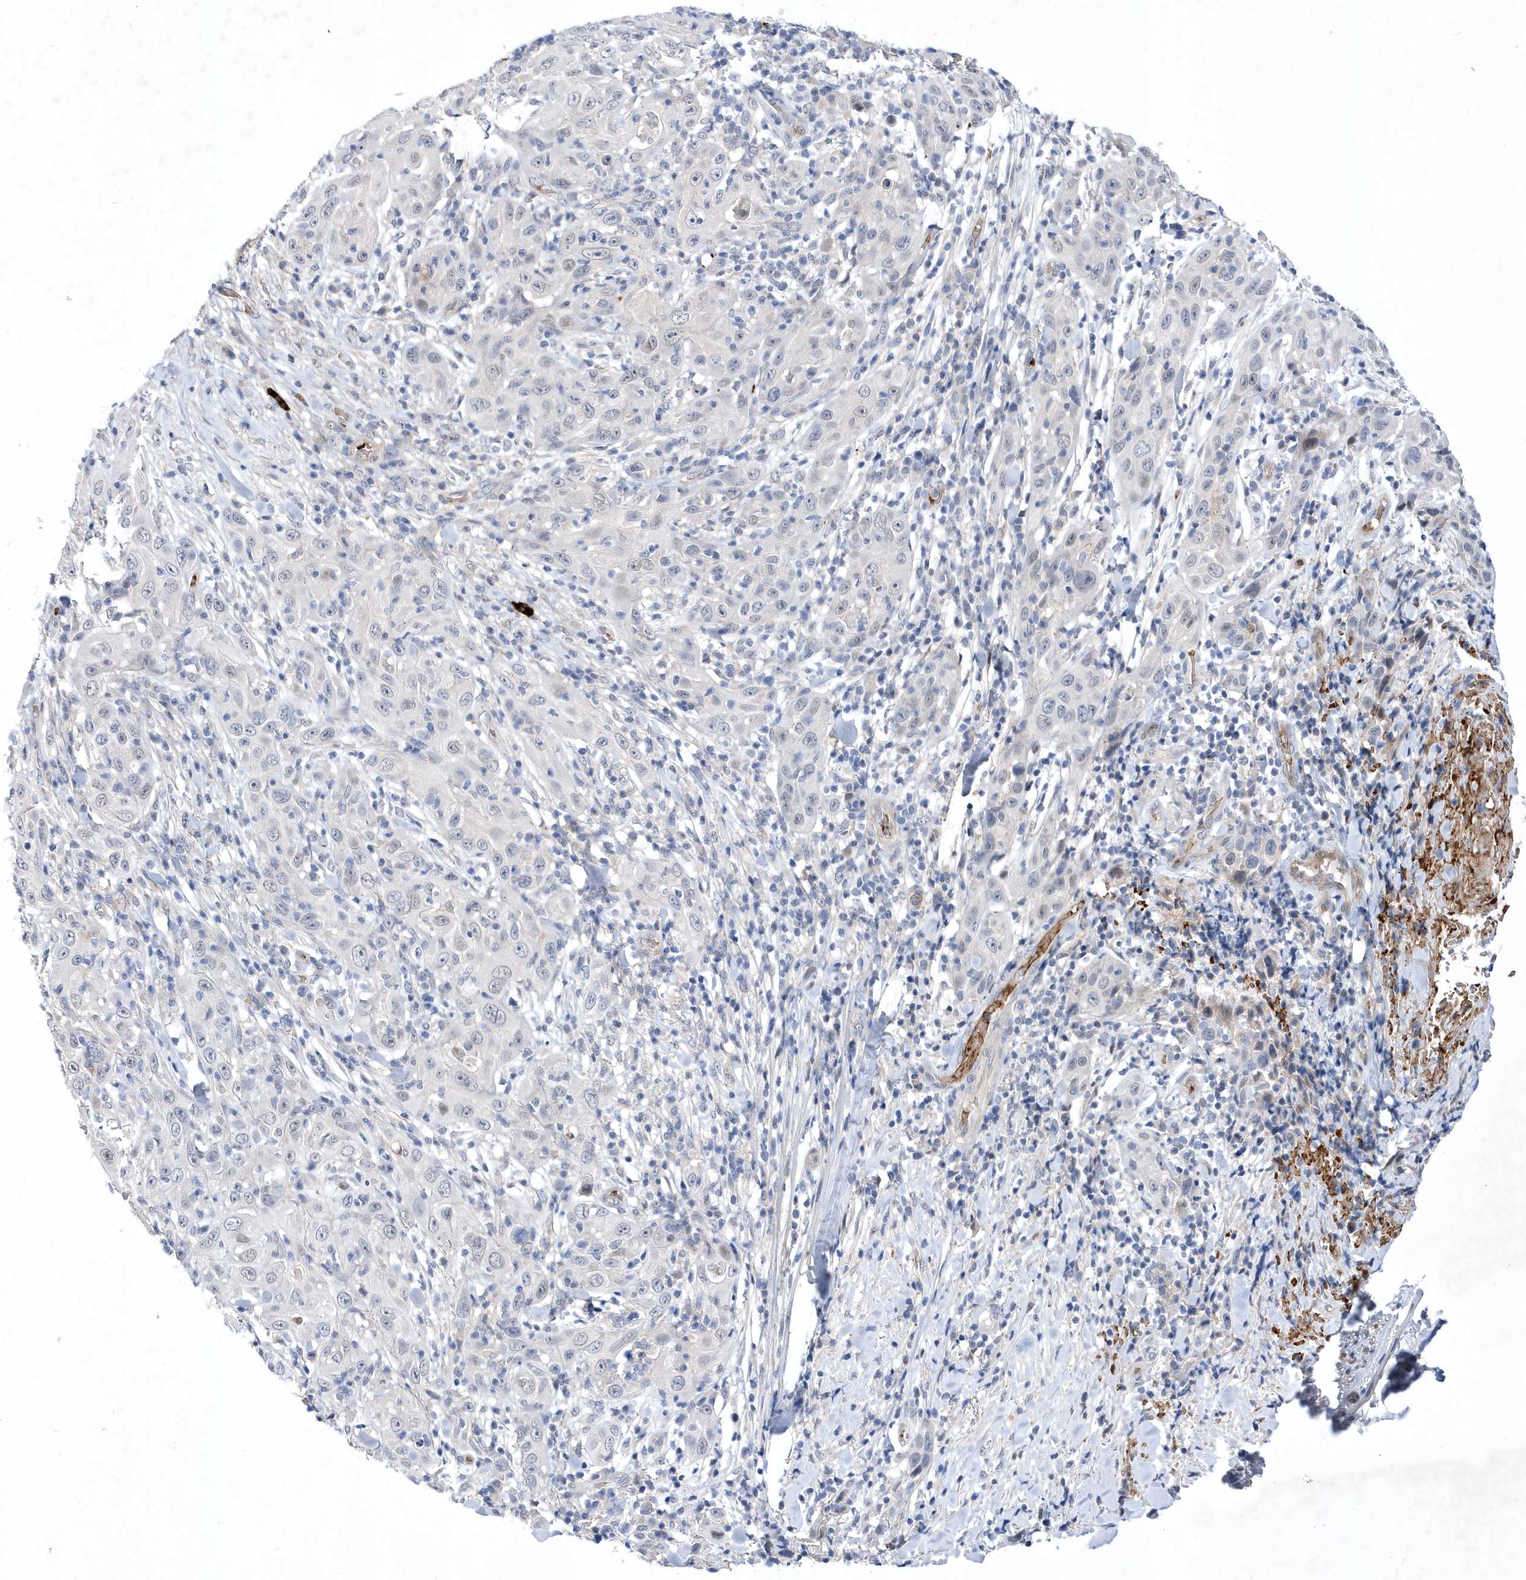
{"staining": {"intensity": "negative", "quantity": "none", "location": "none"}, "tissue": "skin cancer", "cell_type": "Tumor cells", "image_type": "cancer", "snomed": [{"axis": "morphology", "description": "Squamous cell carcinoma, NOS"}, {"axis": "topography", "description": "Skin"}], "caption": "High magnification brightfield microscopy of squamous cell carcinoma (skin) stained with DAB (3,3'-diaminobenzidine) (brown) and counterstained with hematoxylin (blue): tumor cells show no significant positivity.", "gene": "ZNF875", "patient": {"sex": "female", "age": 88}}